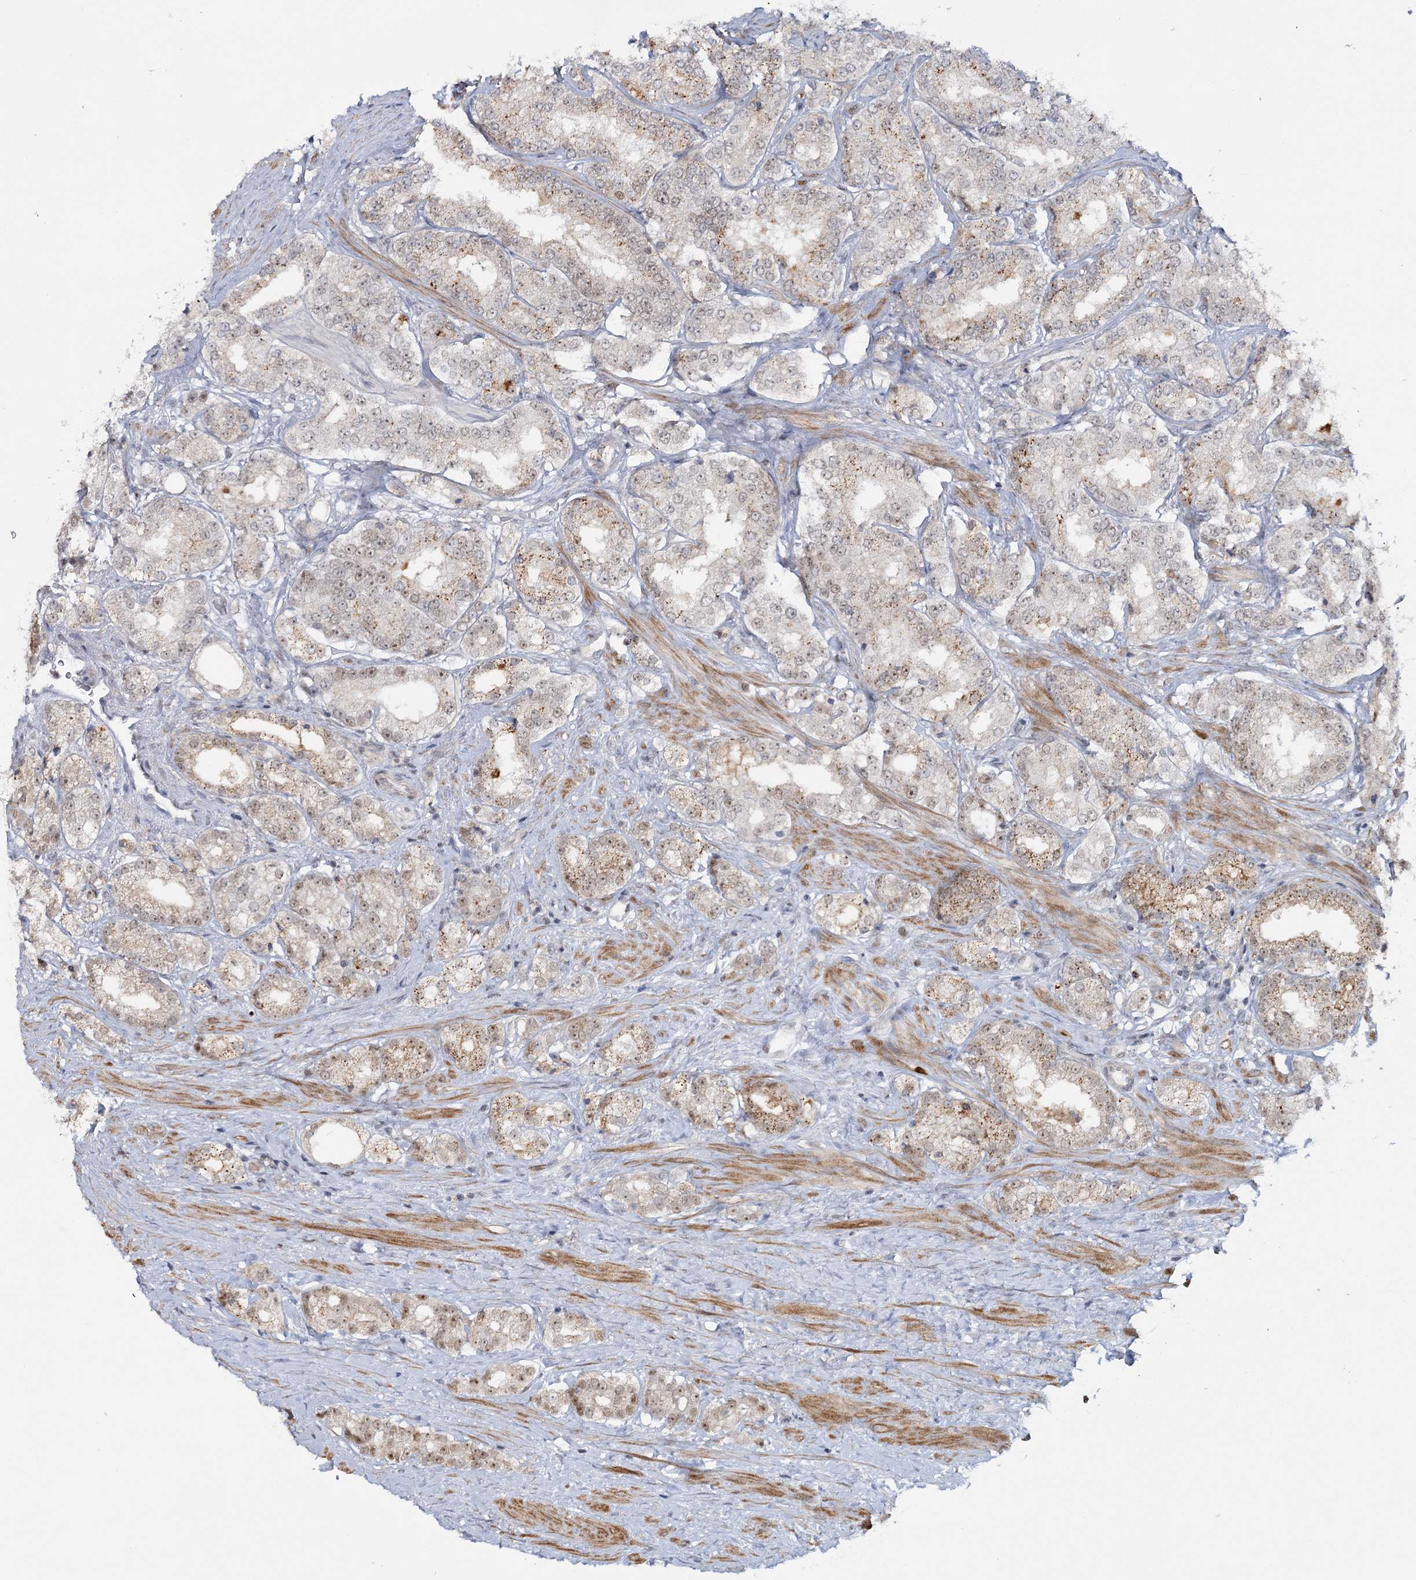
{"staining": {"intensity": "weak", "quantity": "25%-75%", "location": "cytoplasmic/membranous,nuclear"}, "tissue": "prostate cancer", "cell_type": "Tumor cells", "image_type": "cancer", "snomed": [{"axis": "morphology", "description": "Normal tissue, NOS"}, {"axis": "morphology", "description": "Adenocarcinoma, High grade"}, {"axis": "topography", "description": "Prostate"}], "caption": "Prostate cancer (adenocarcinoma (high-grade)) stained with immunohistochemistry (IHC) shows weak cytoplasmic/membranous and nuclear positivity in about 25%-75% of tumor cells. The staining was performed using DAB, with brown indicating positive protein expression. Nuclei are stained blue with hematoxylin.", "gene": "ZC3H8", "patient": {"sex": "male", "age": 83}}